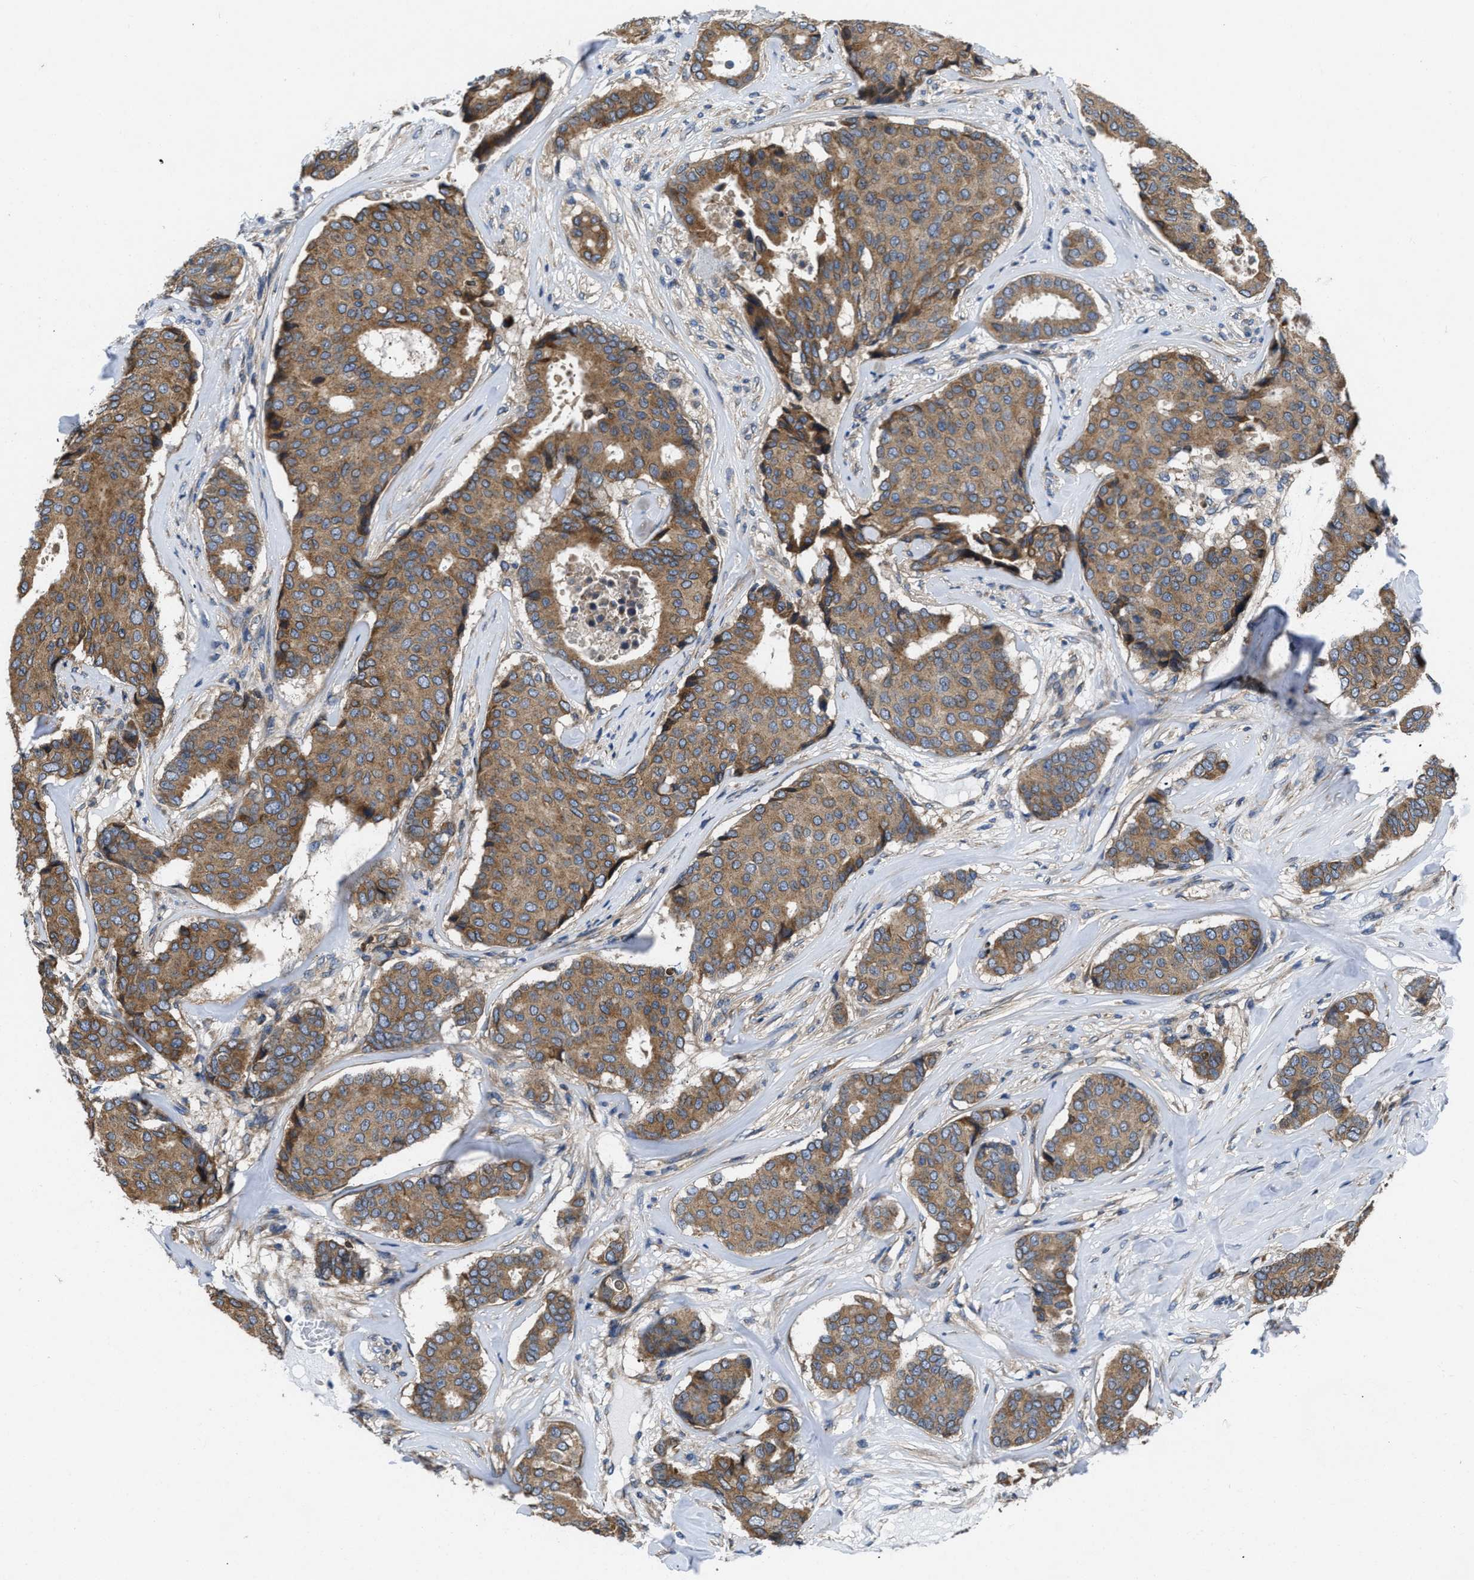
{"staining": {"intensity": "moderate", "quantity": ">75%", "location": "cytoplasmic/membranous"}, "tissue": "breast cancer", "cell_type": "Tumor cells", "image_type": "cancer", "snomed": [{"axis": "morphology", "description": "Duct carcinoma"}, {"axis": "topography", "description": "Breast"}], "caption": "The micrograph exhibits a brown stain indicating the presence of a protein in the cytoplasmic/membranous of tumor cells in breast intraductal carcinoma.", "gene": "CEP128", "patient": {"sex": "female", "age": 75}}